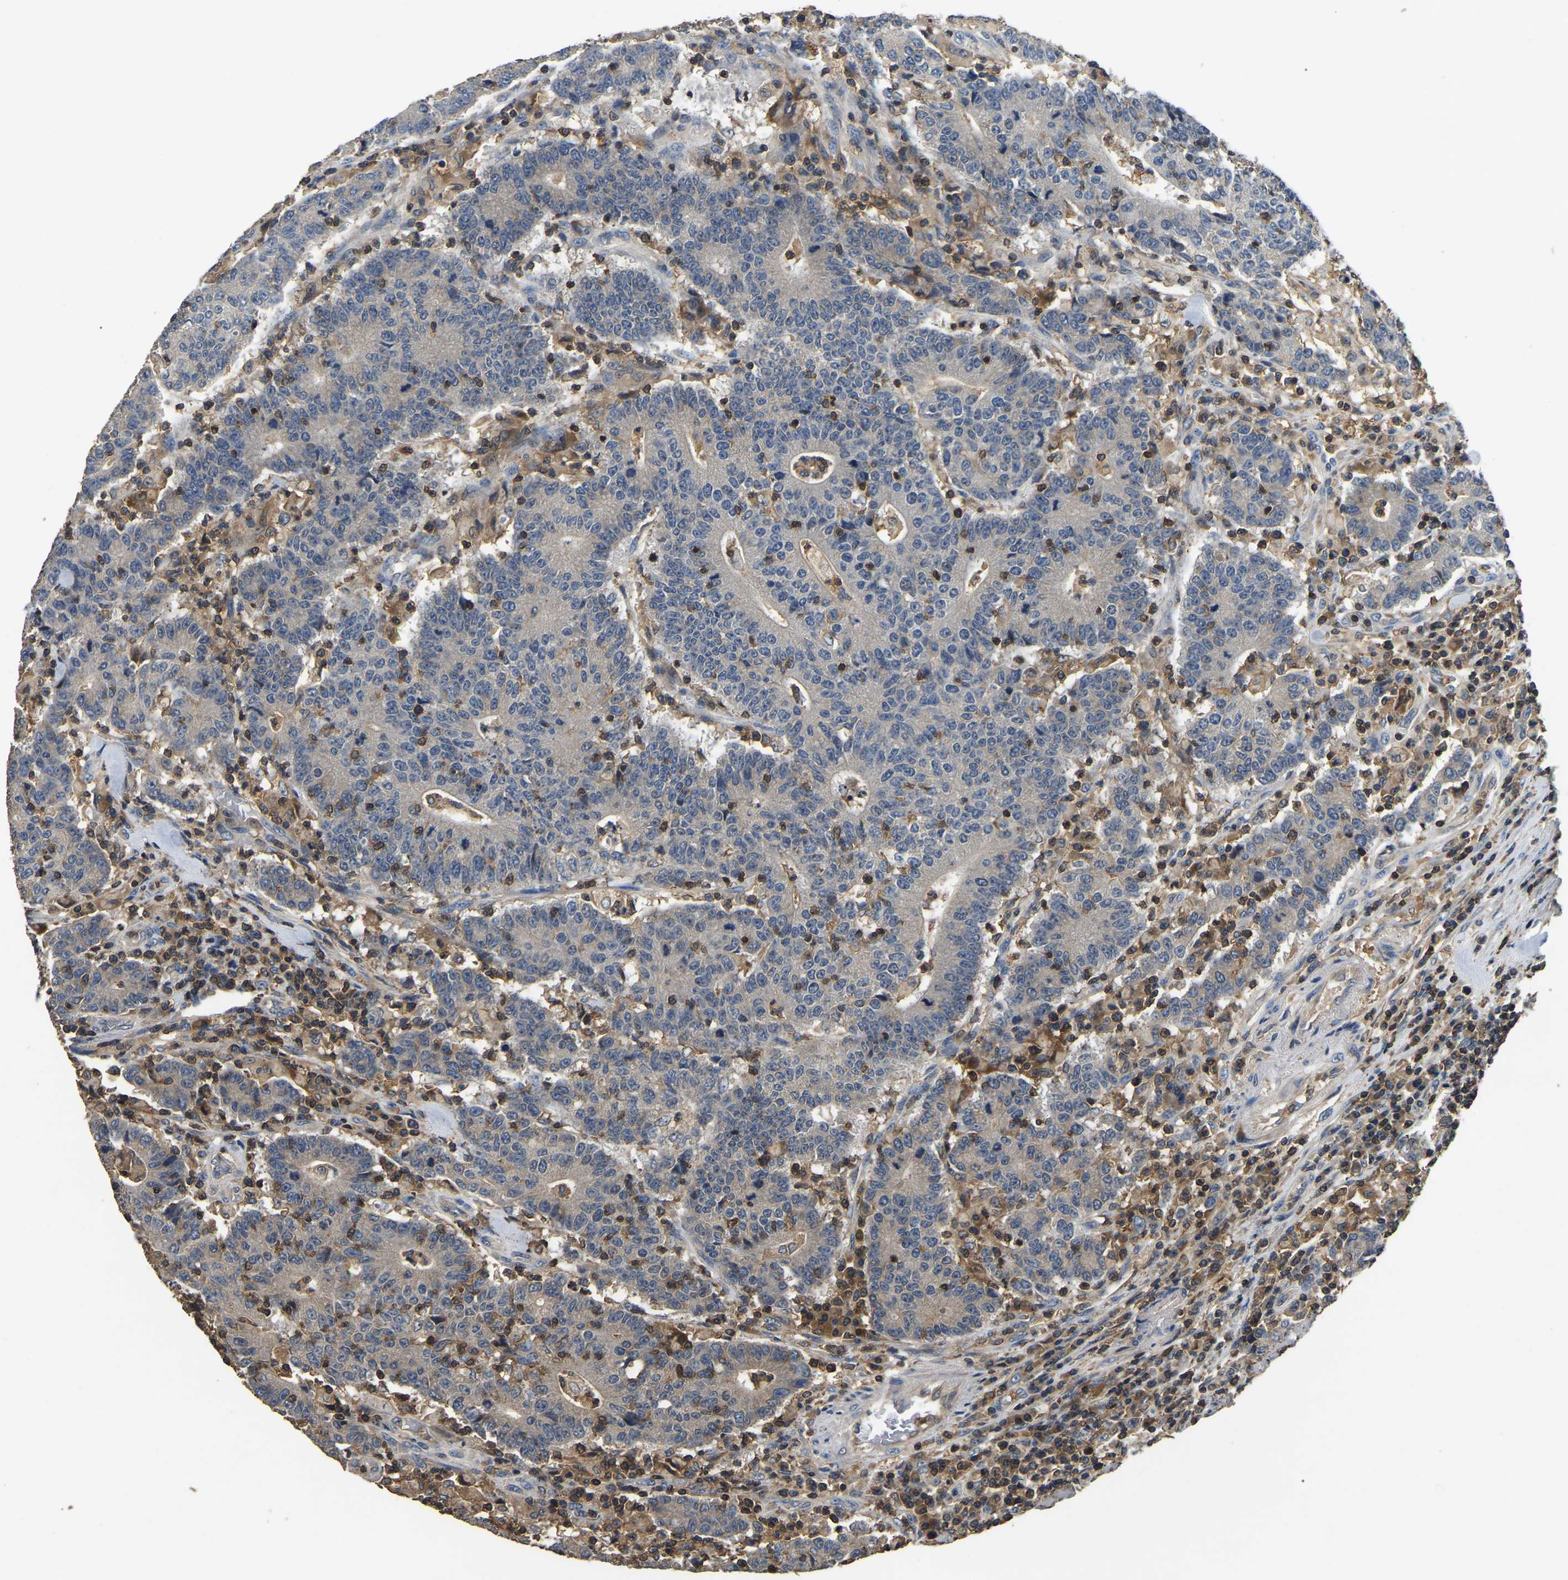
{"staining": {"intensity": "weak", "quantity": "<25%", "location": "cytoplasmic/membranous"}, "tissue": "colorectal cancer", "cell_type": "Tumor cells", "image_type": "cancer", "snomed": [{"axis": "morphology", "description": "Normal tissue, NOS"}, {"axis": "morphology", "description": "Adenocarcinoma, NOS"}, {"axis": "topography", "description": "Colon"}], "caption": "The histopathology image reveals no significant positivity in tumor cells of adenocarcinoma (colorectal).", "gene": "SMPD2", "patient": {"sex": "female", "age": 75}}